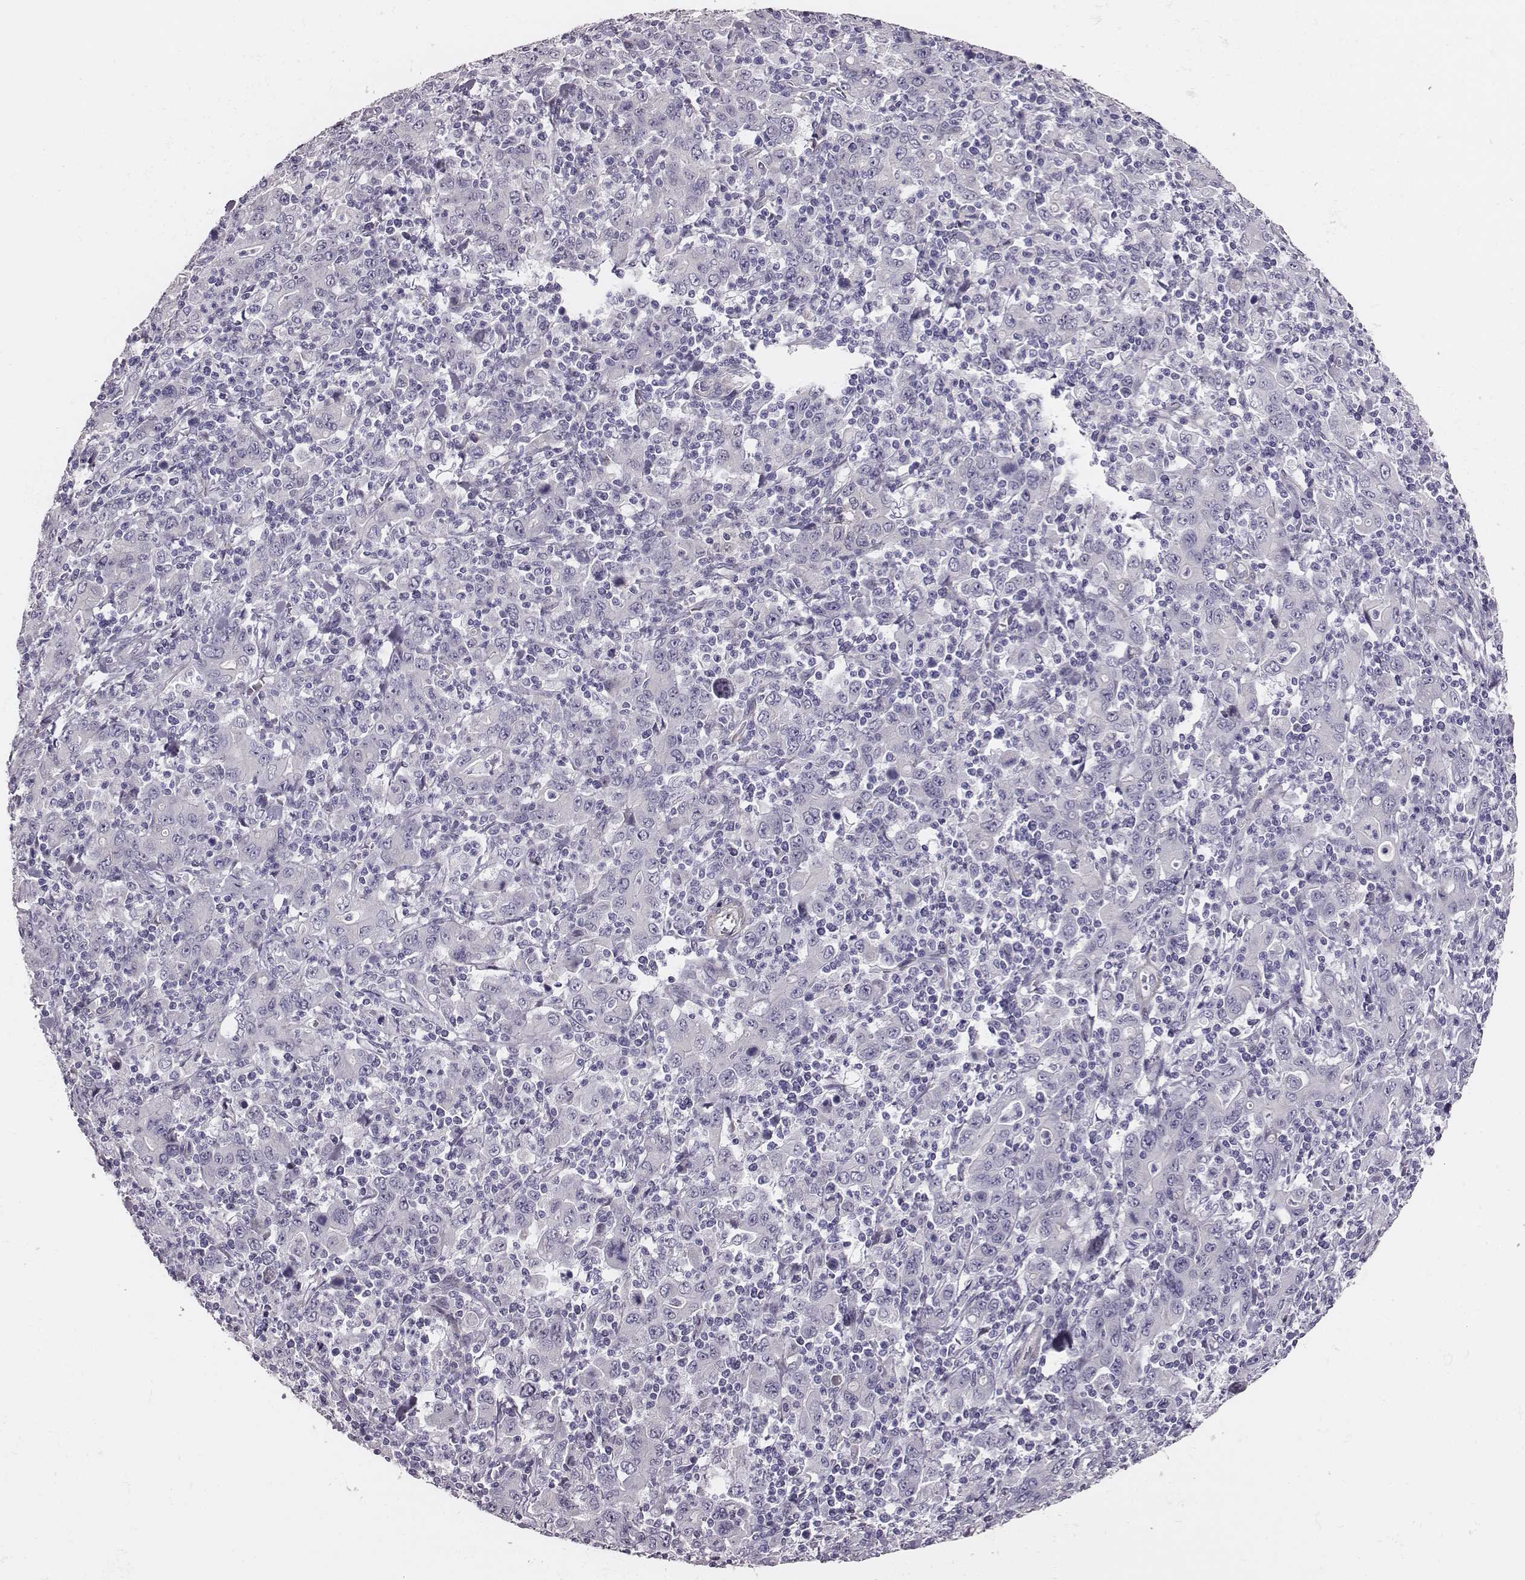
{"staining": {"intensity": "negative", "quantity": "none", "location": "none"}, "tissue": "stomach cancer", "cell_type": "Tumor cells", "image_type": "cancer", "snomed": [{"axis": "morphology", "description": "Adenocarcinoma, NOS"}, {"axis": "topography", "description": "Stomach, upper"}], "caption": "Protein analysis of stomach cancer (adenocarcinoma) shows no significant positivity in tumor cells.", "gene": "SCML2", "patient": {"sex": "male", "age": 69}}